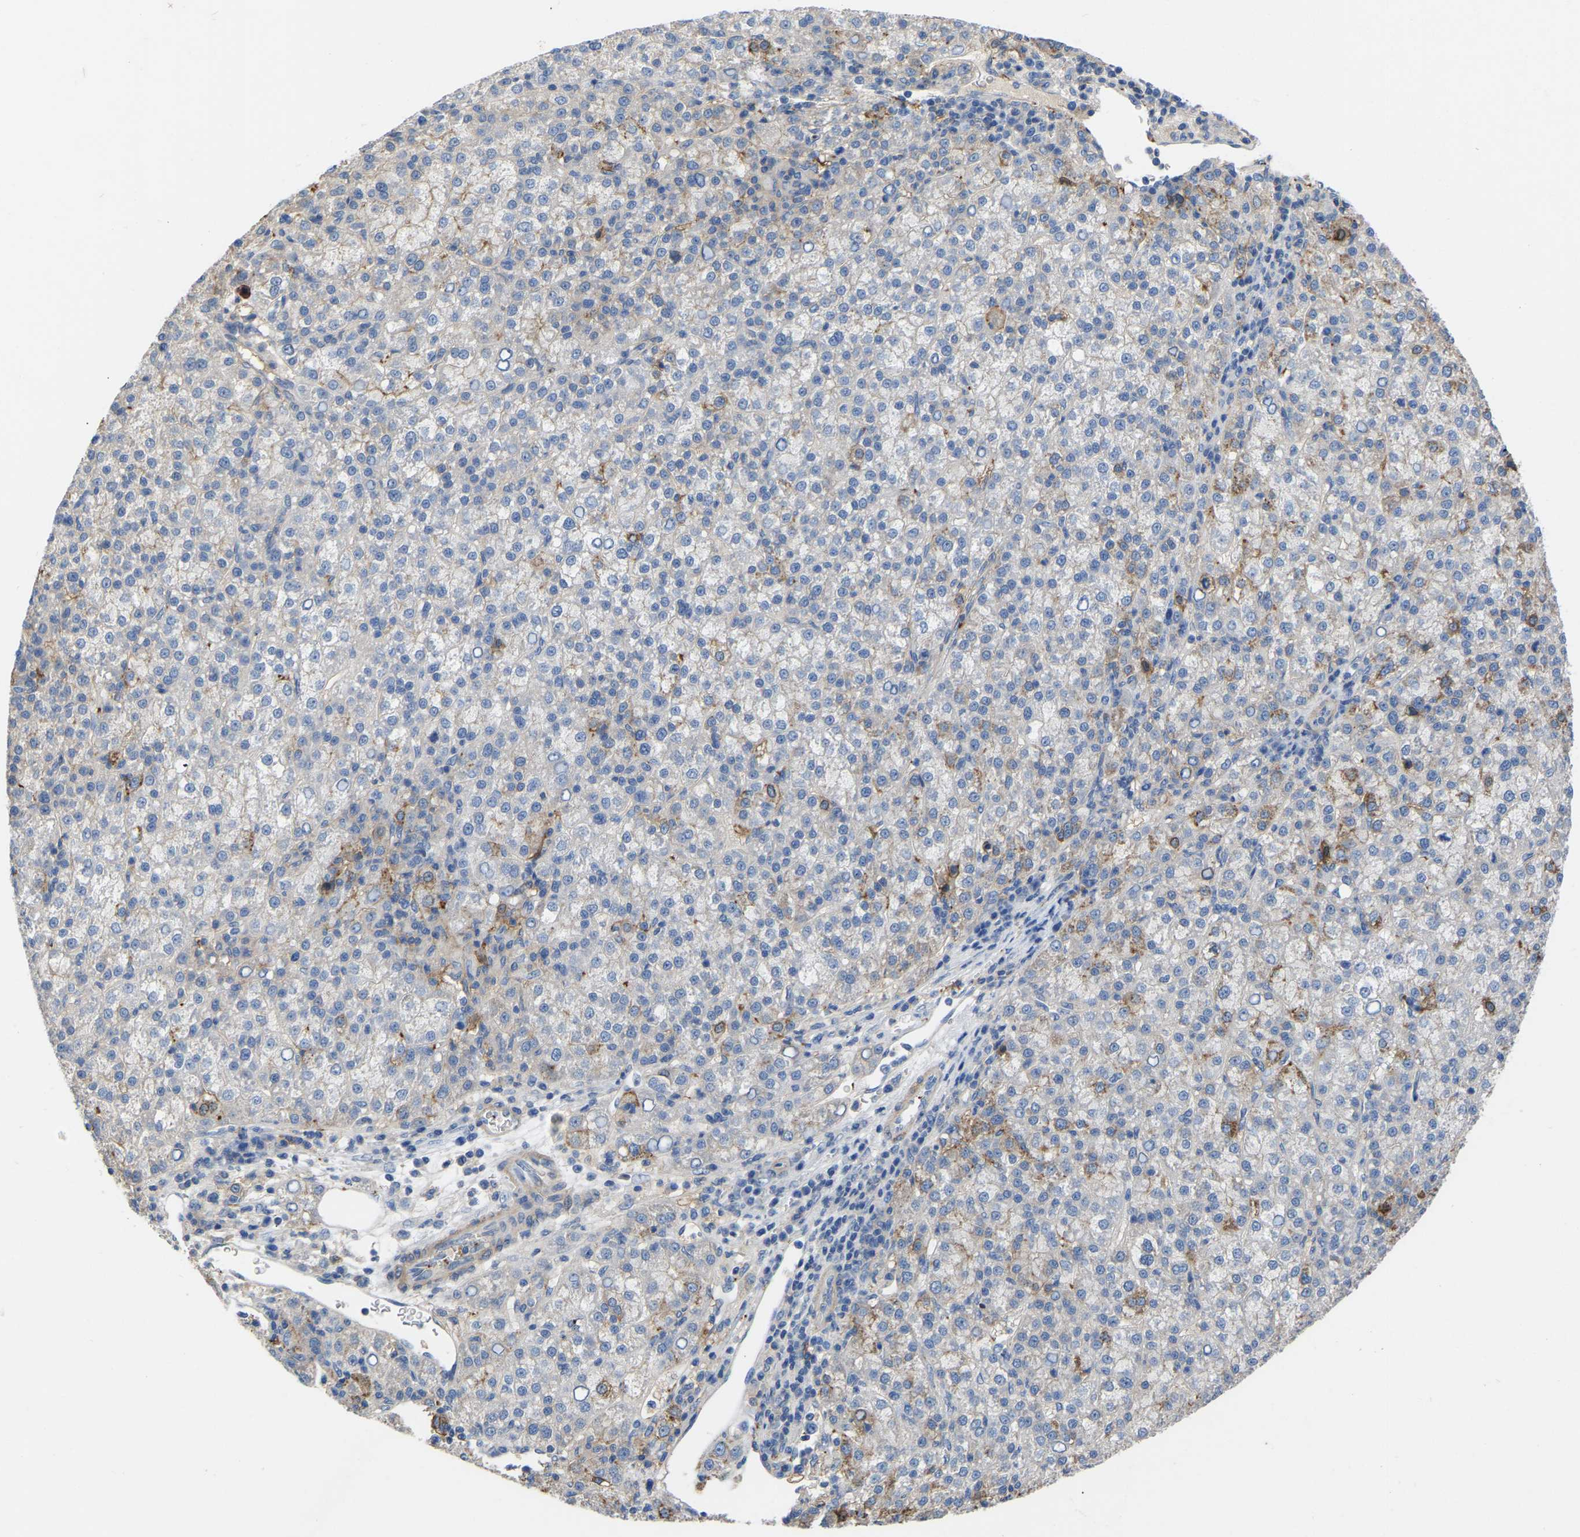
{"staining": {"intensity": "moderate", "quantity": "<25%", "location": "cytoplasmic/membranous"}, "tissue": "liver cancer", "cell_type": "Tumor cells", "image_type": "cancer", "snomed": [{"axis": "morphology", "description": "Carcinoma, Hepatocellular, NOS"}, {"axis": "topography", "description": "Liver"}], "caption": "A photomicrograph of hepatocellular carcinoma (liver) stained for a protein exhibits moderate cytoplasmic/membranous brown staining in tumor cells.", "gene": "ZNF449", "patient": {"sex": "female", "age": 58}}